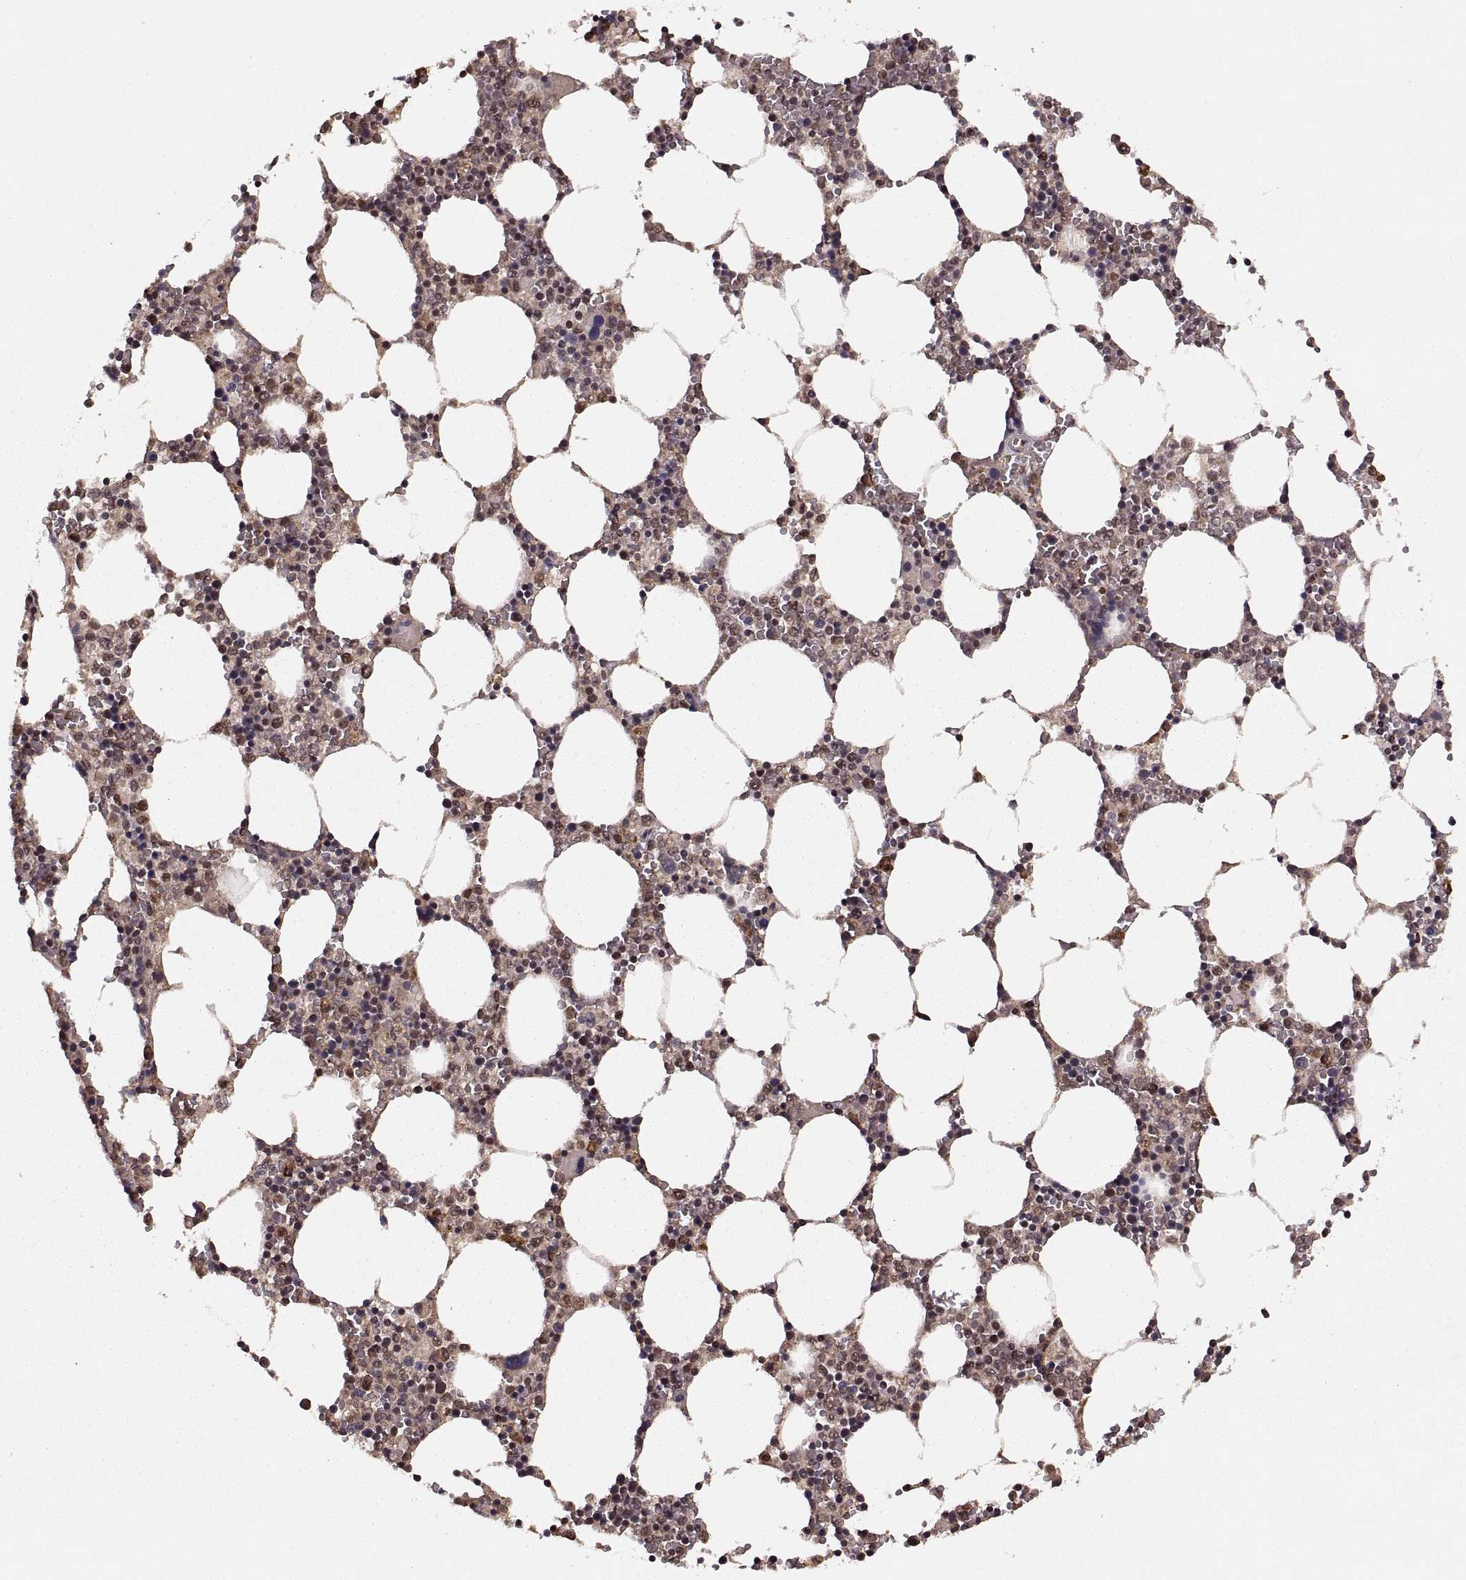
{"staining": {"intensity": "moderate", "quantity": "25%-75%", "location": "nuclear"}, "tissue": "bone marrow", "cell_type": "Hematopoietic cells", "image_type": "normal", "snomed": [{"axis": "morphology", "description": "Normal tissue, NOS"}, {"axis": "topography", "description": "Bone marrow"}], "caption": "Immunohistochemistry staining of unremarkable bone marrow, which demonstrates medium levels of moderate nuclear positivity in about 25%-75% of hematopoietic cells indicating moderate nuclear protein staining. The staining was performed using DAB (3,3'-diaminobenzidine) (brown) for protein detection and nuclei were counterstained in hematoxylin (blue).", "gene": "RFT1", "patient": {"sex": "female", "age": 64}}